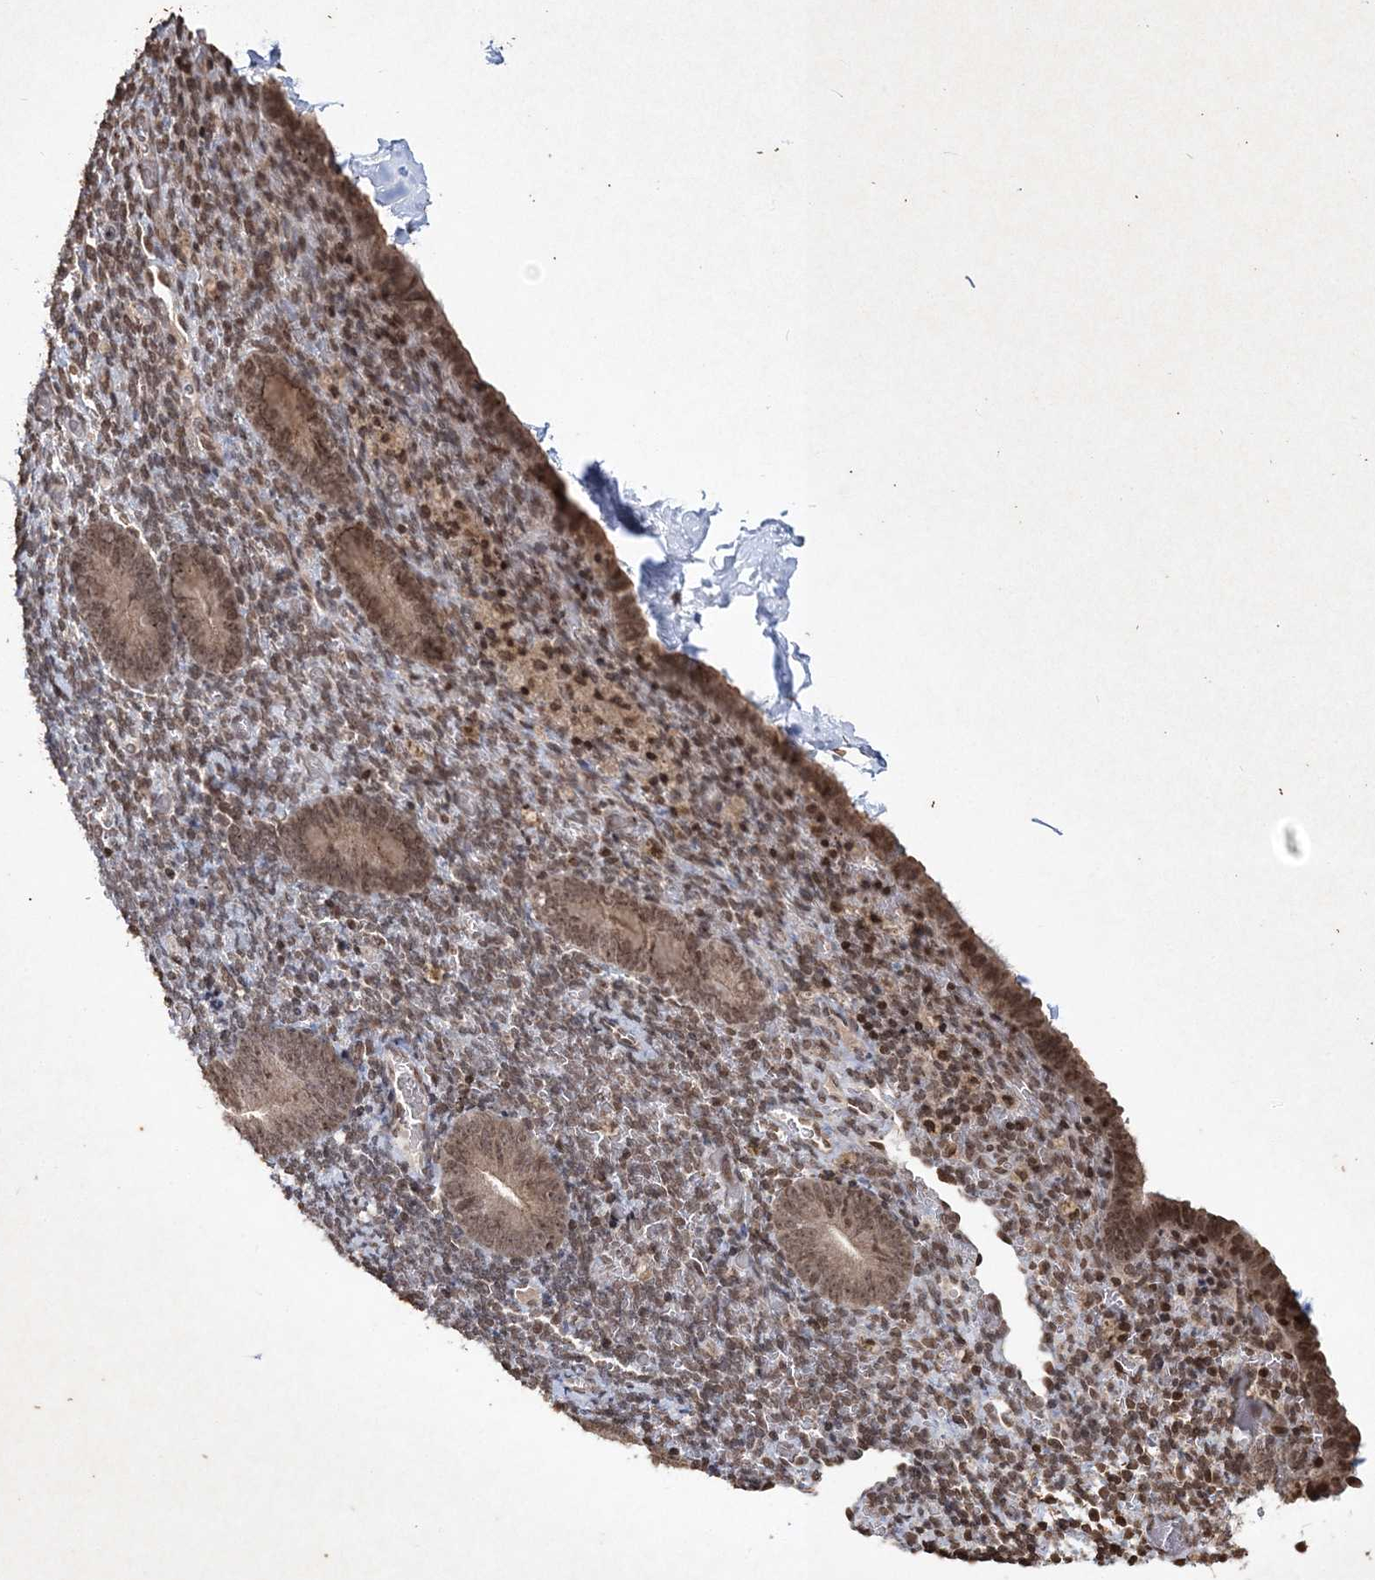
{"staining": {"intensity": "moderate", "quantity": "25%-75%", "location": "nuclear"}, "tissue": "endometrium", "cell_type": "Cells in endometrial stroma", "image_type": "normal", "snomed": [{"axis": "morphology", "description": "Normal tissue, NOS"}, {"axis": "topography", "description": "Endometrium"}], "caption": "A micrograph of human endometrium stained for a protein demonstrates moderate nuclear brown staining in cells in endometrial stroma.", "gene": "NEDD9", "patient": {"sex": "female", "age": 51}}